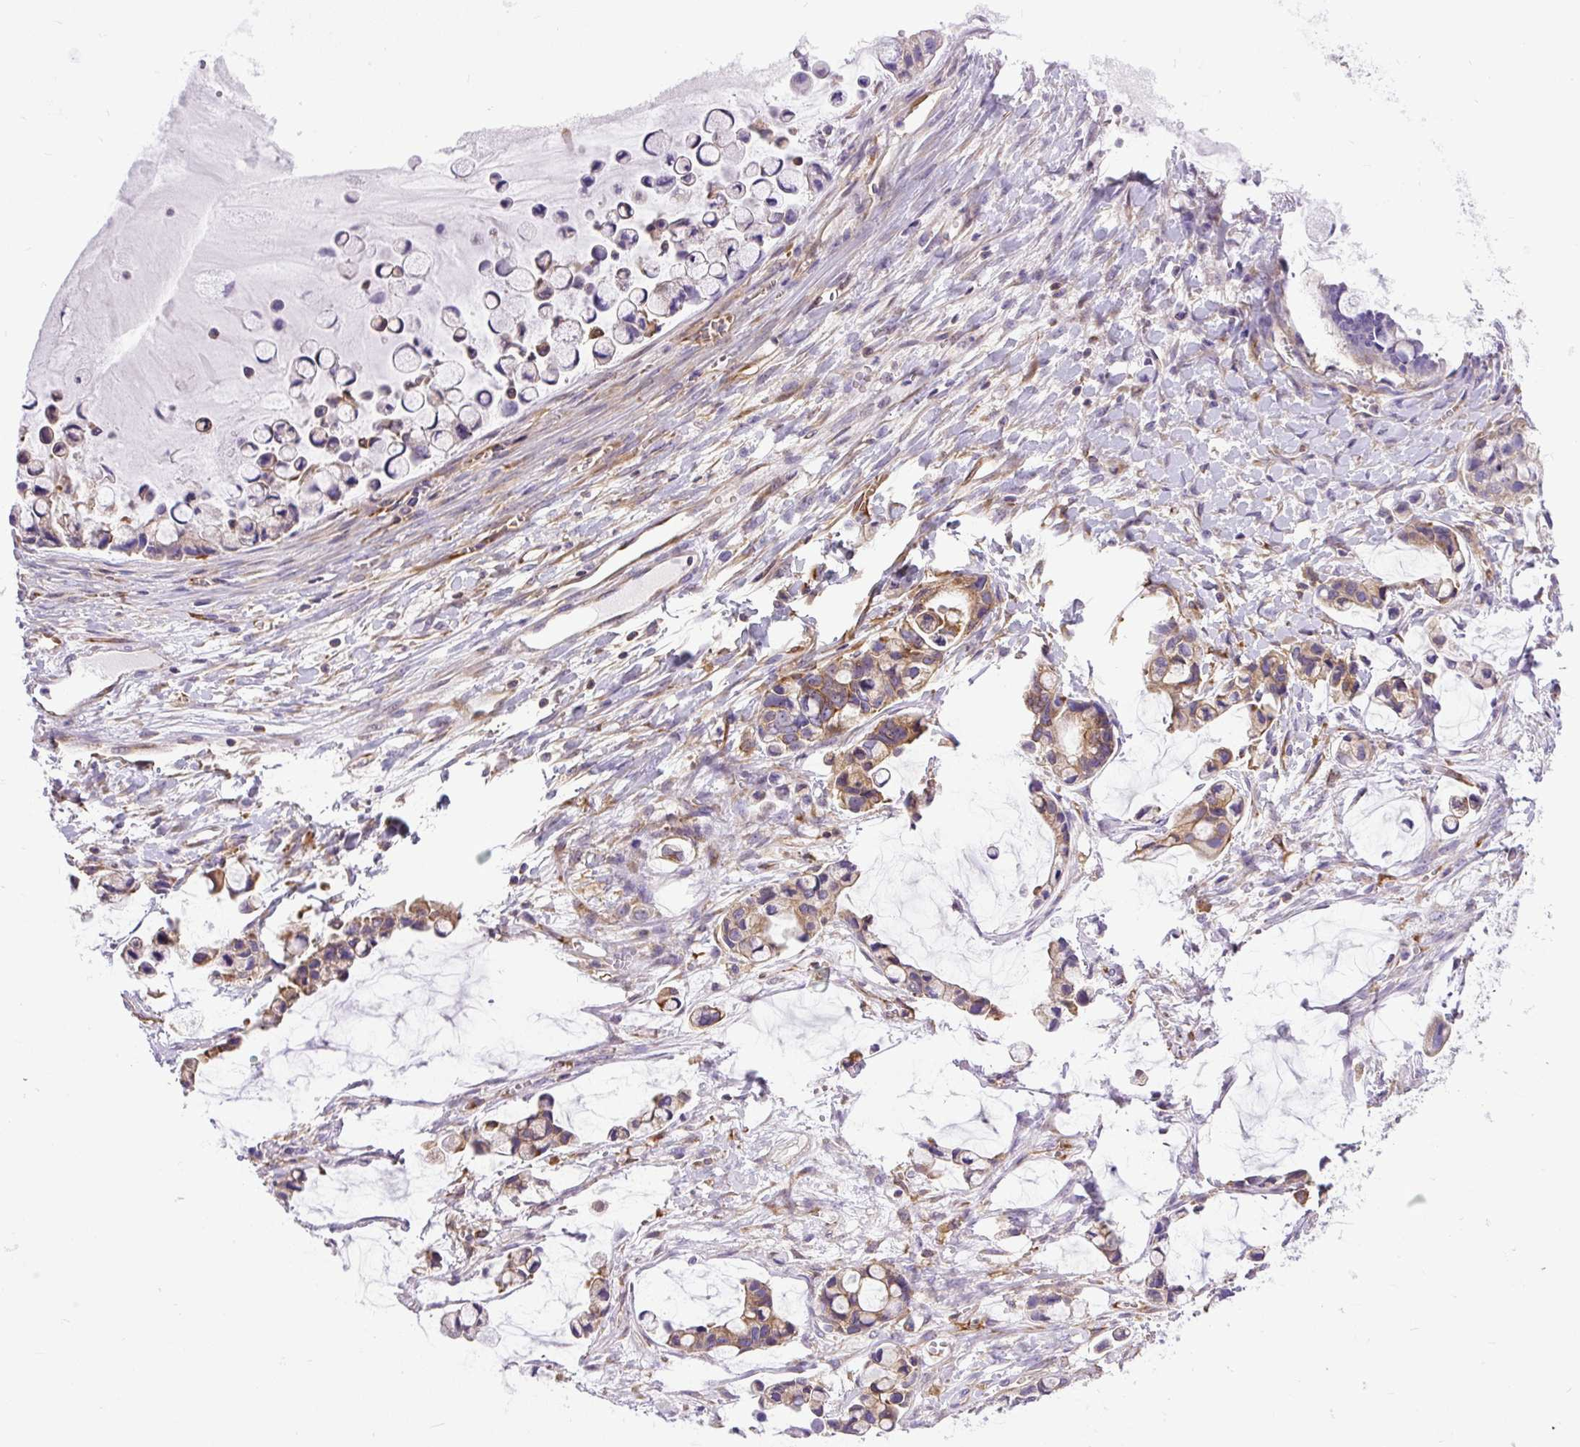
{"staining": {"intensity": "moderate", "quantity": ">75%", "location": "cytoplasmic/membranous"}, "tissue": "ovarian cancer", "cell_type": "Tumor cells", "image_type": "cancer", "snomed": [{"axis": "morphology", "description": "Cystadenocarcinoma, mucinous, NOS"}, {"axis": "topography", "description": "Ovary"}], "caption": "Protein staining of ovarian mucinous cystadenocarcinoma tissue shows moderate cytoplasmic/membranous staining in approximately >75% of tumor cells.", "gene": "MAP1S", "patient": {"sex": "female", "age": 63}}